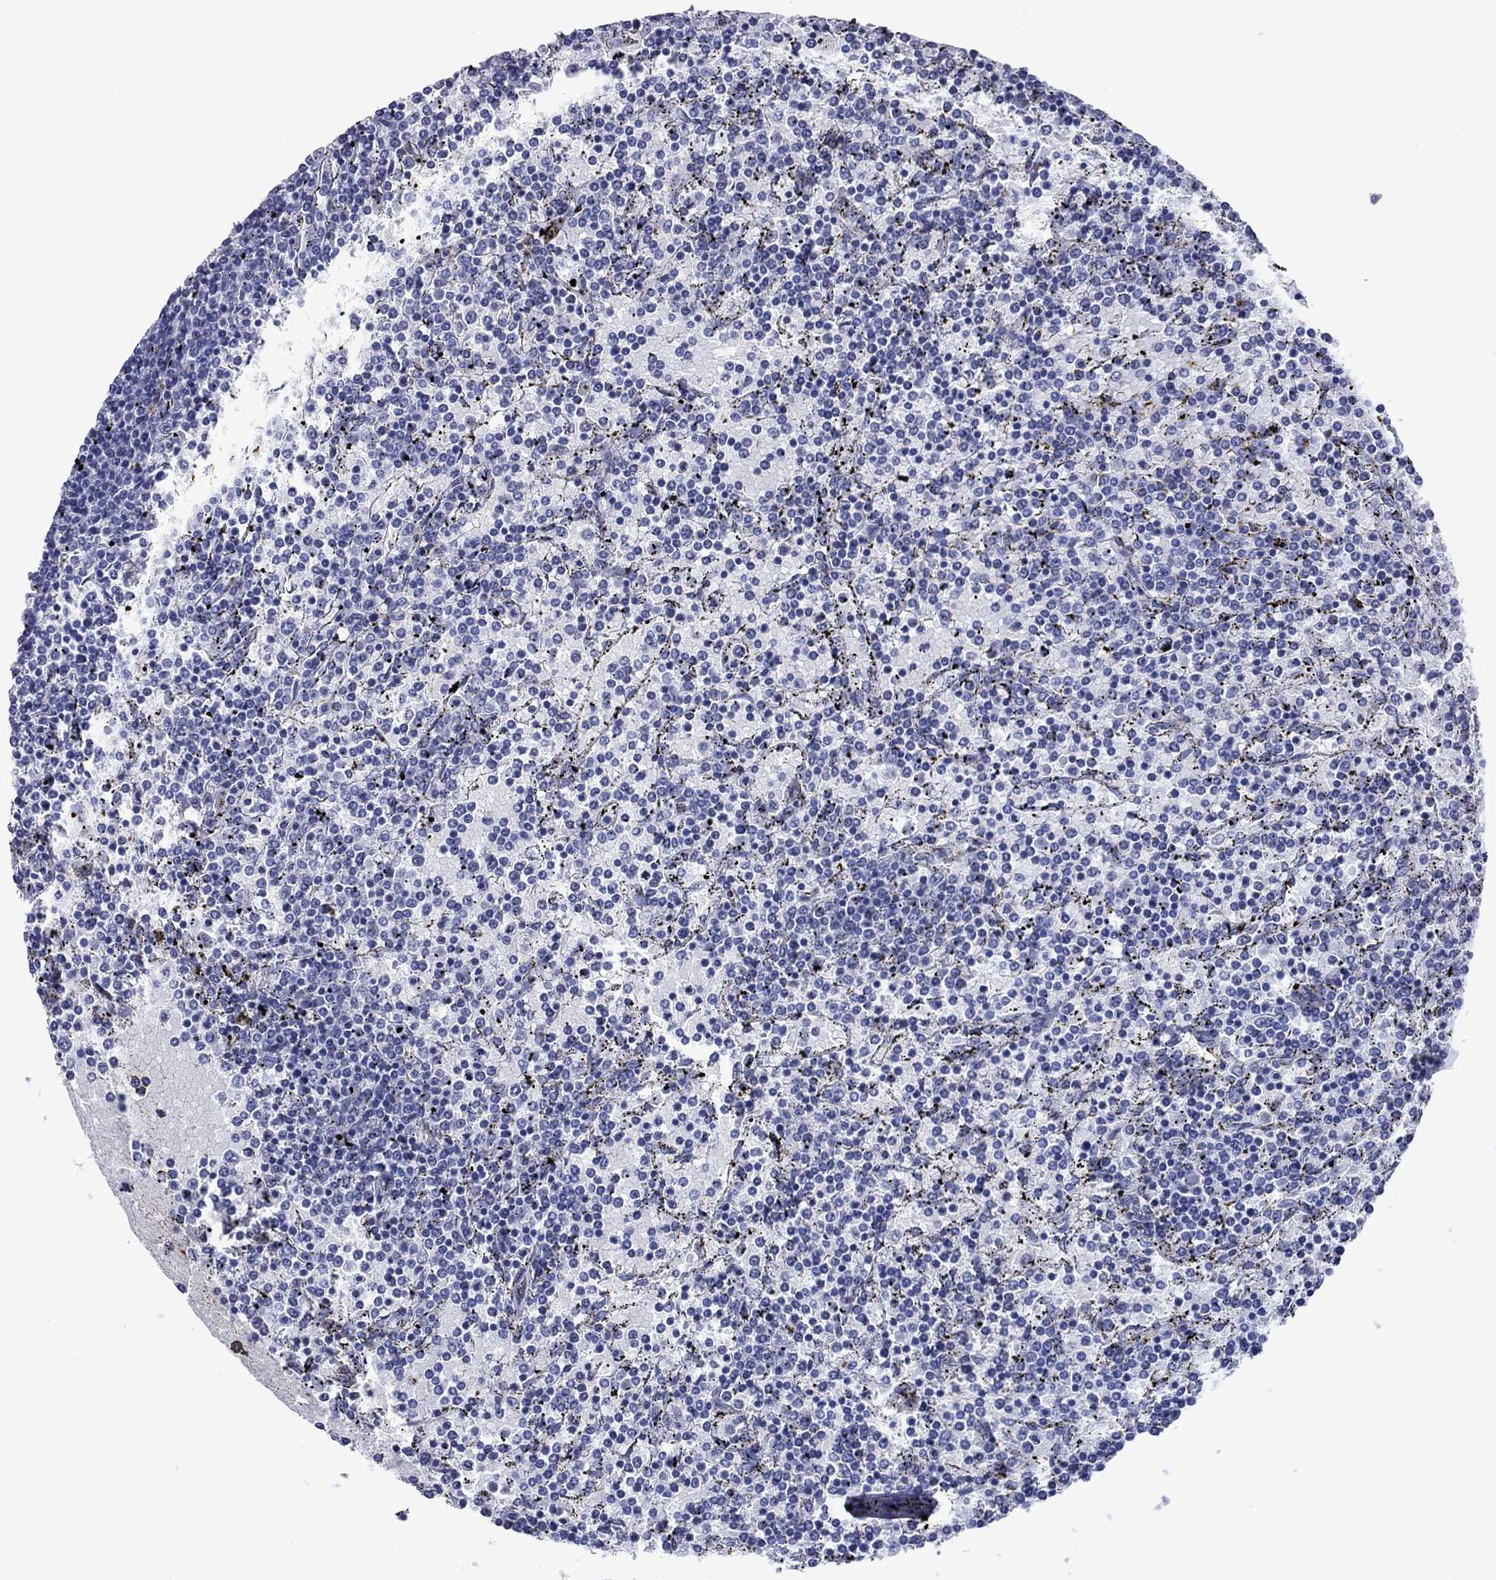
{"staining": {"intensity": "negative", "quantity": "none", "location": "none"}, "tissue": "lymphoma", "cell_type": "Tumor cells", "image_type": "cancer", "snomed": [{"axis": "morphology", "description": "Malignant lymphoma, non-Hodgkin's type, Low grade"}, {"axis": "topography", "description": "Spleen"}], "caption": "A photomicrograph of human lymphoma is negative for staining in tumor cells.", "gene": "PIWIL1", "patient": {"sex": "female", "age": 77}}